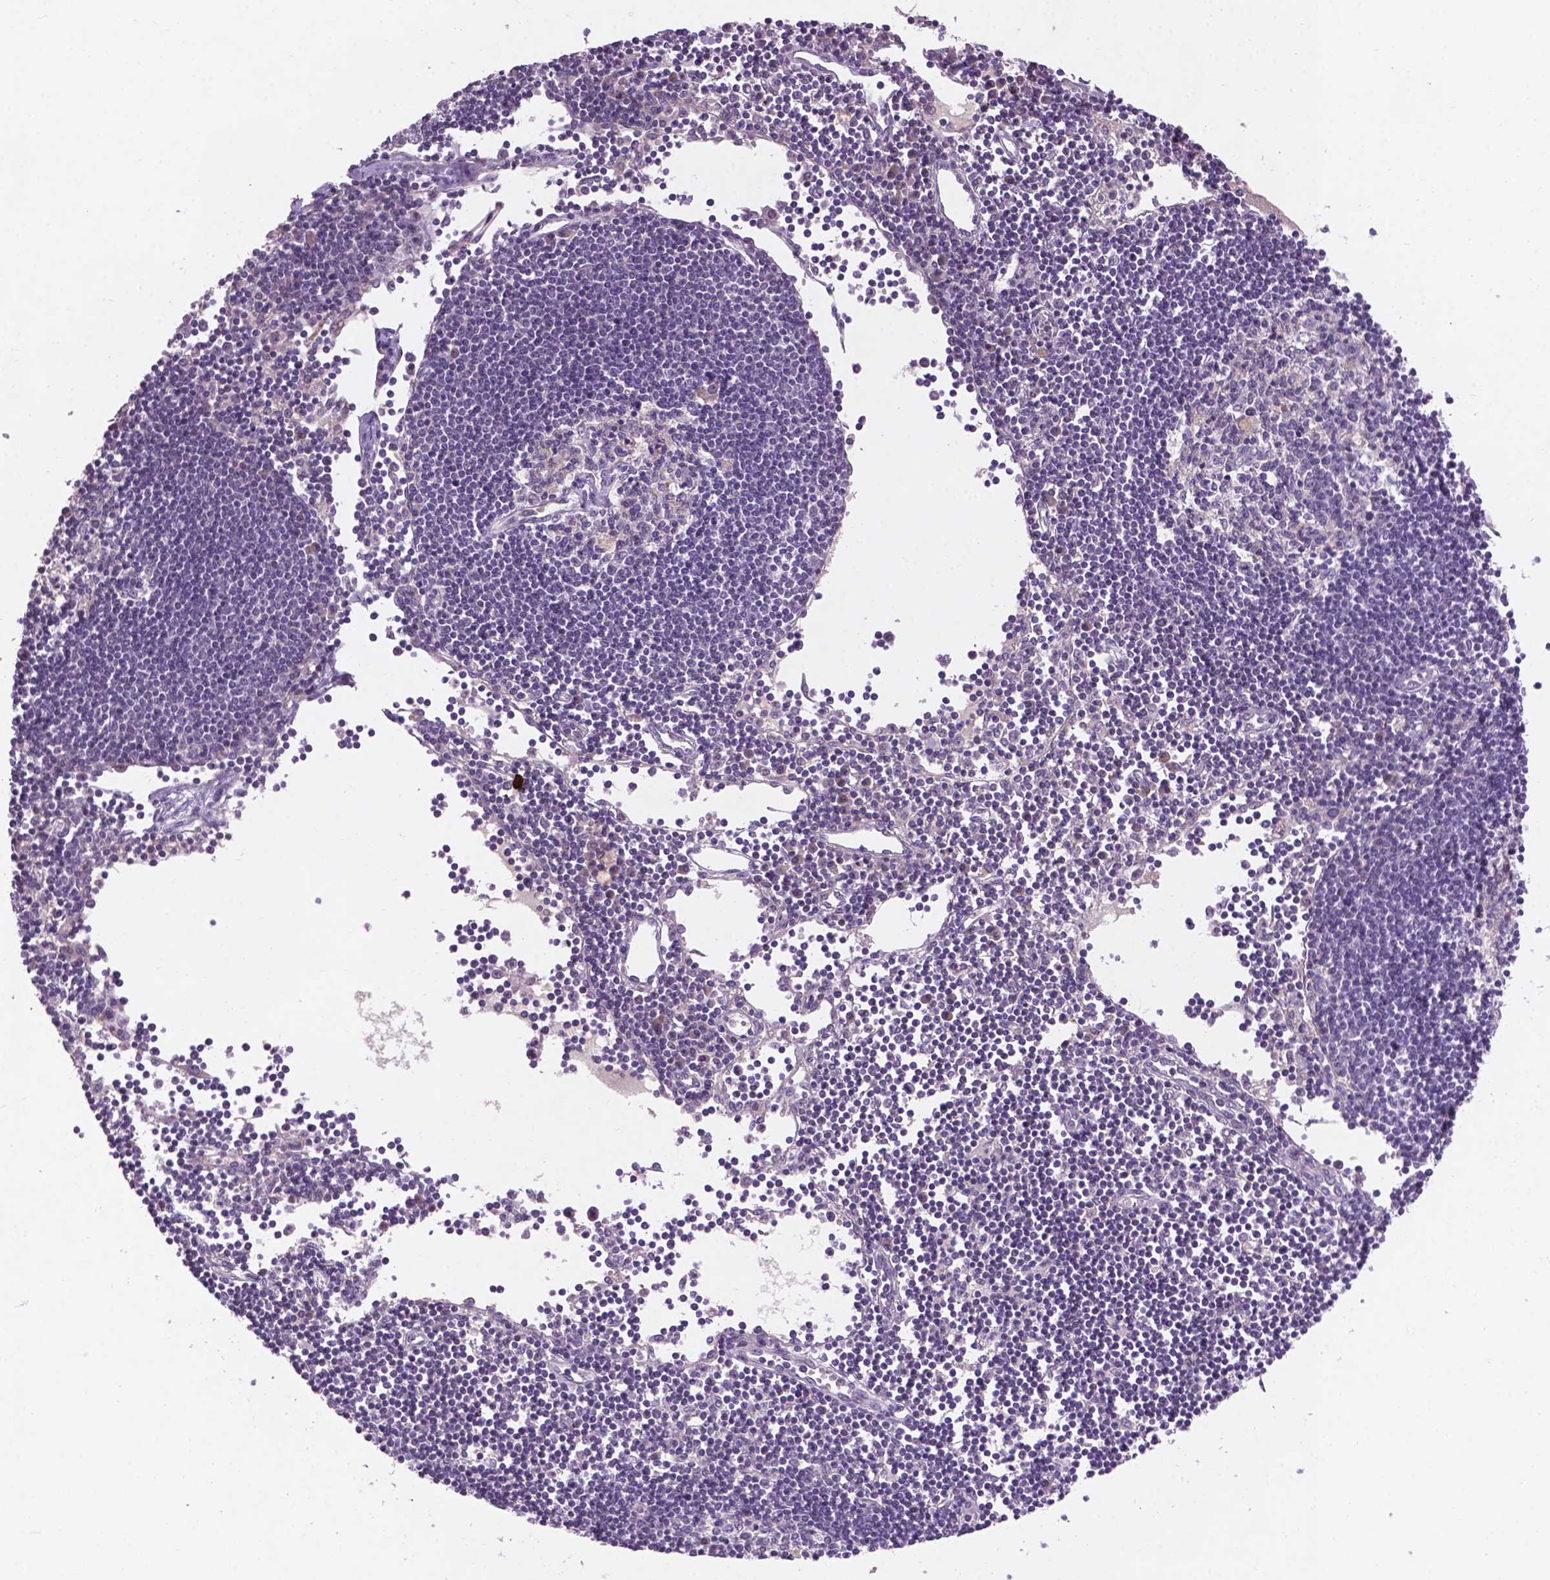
{"staining": {"intensity": "negative", "quantity": "none", "location": "none"}, "tissue": "lymph node", "cell_type": "Germinal center cells", "image_type": "normal", "snomed": [{"axis": "morphology", "description": "Normal tissue, NOS"}, {"axis": "topography", "description": "Lymph node"}], "caption": "An image of human lymph node is negative for staining in germinal center cells.", "gene": "GXYLT2", "patient": {"sex": "female", "age": 65}}